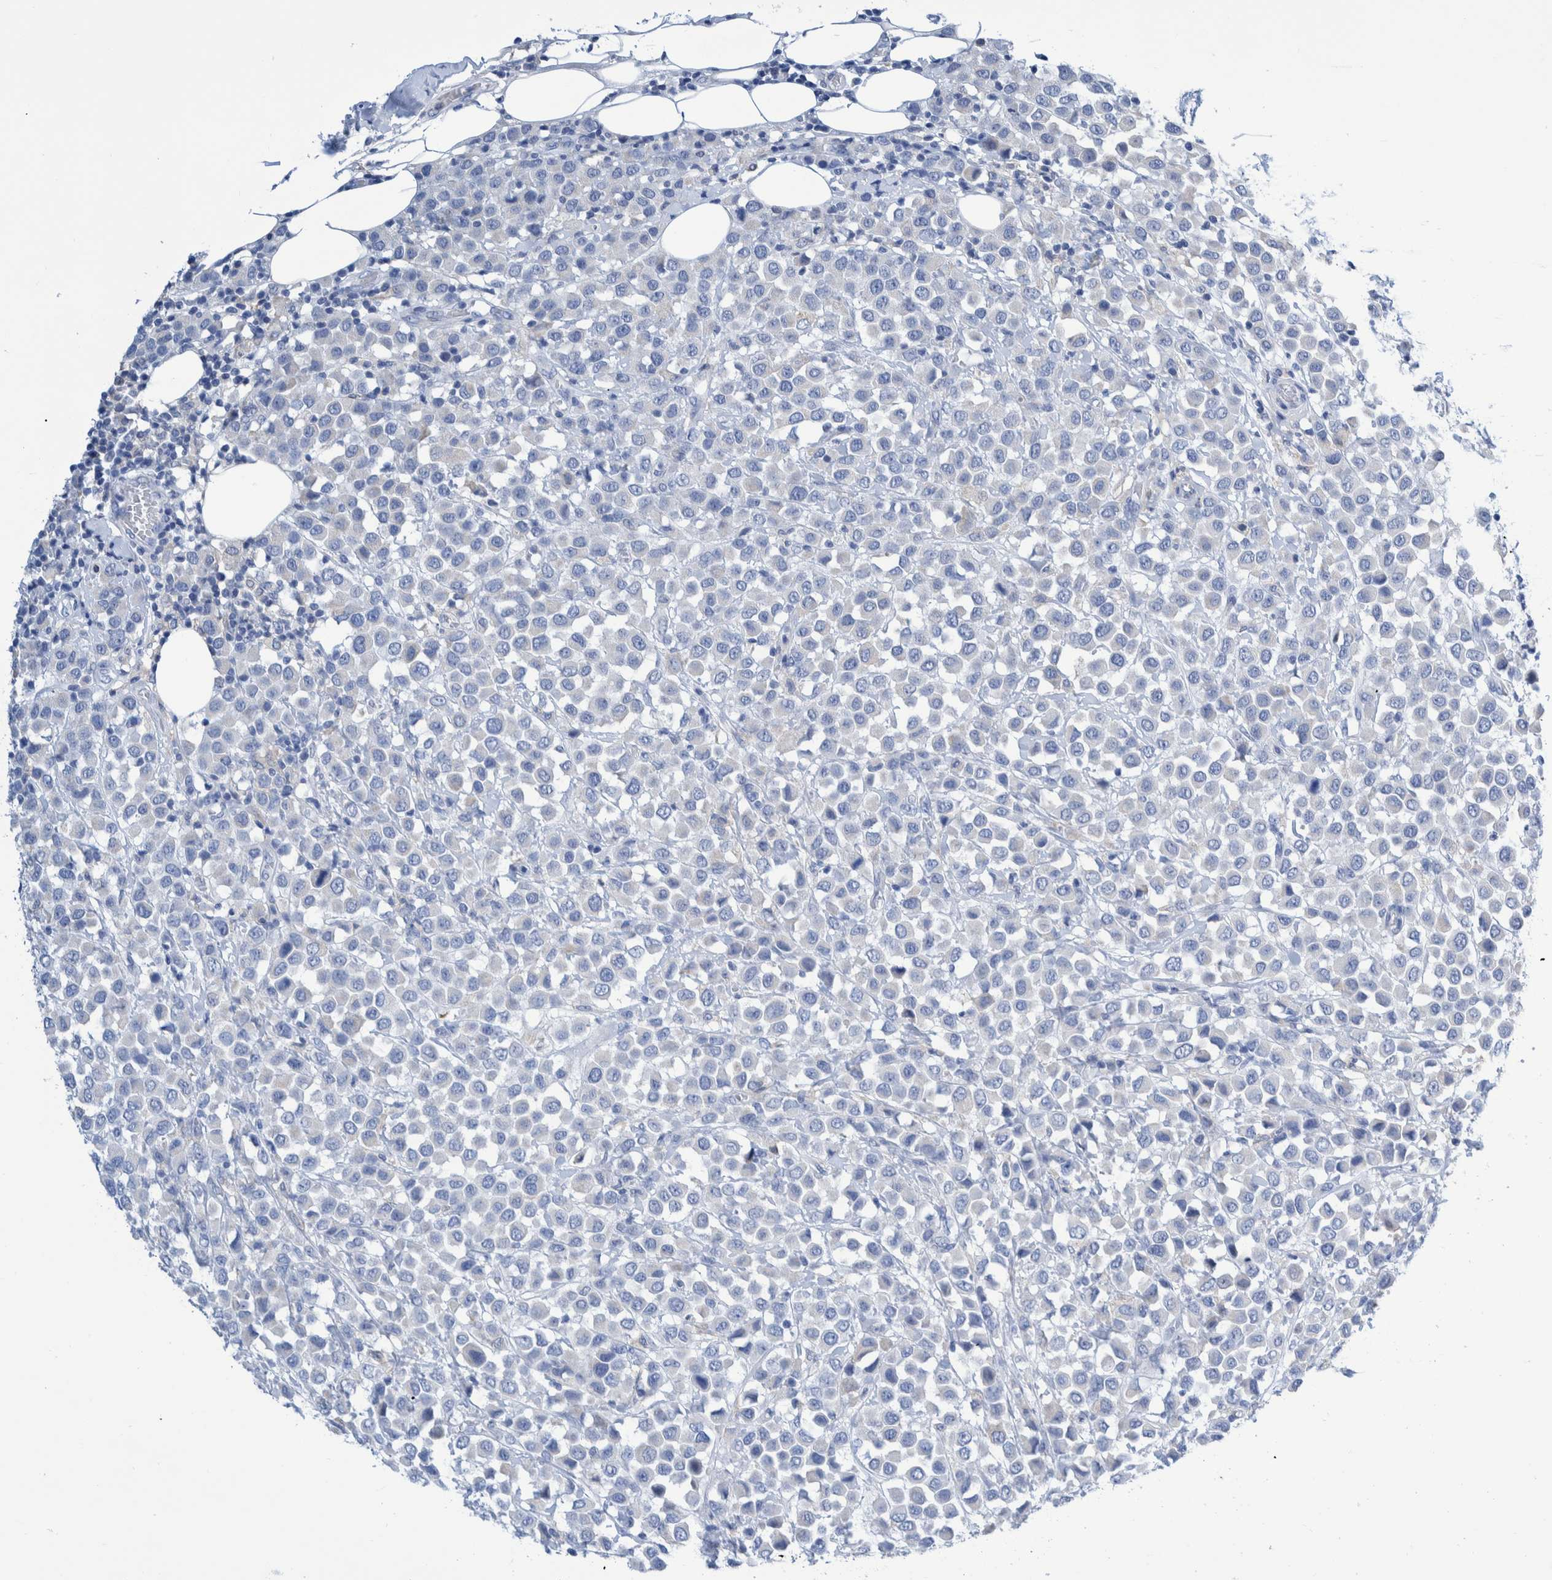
{"staining": {"intensity": "negative", "quantity": "none", "location": "none"}, "tissue": "breast cancer", "cell_type": "Tumor cells", "image_type": "cancer", "snomed": [{"axis": "morphology", "description": "Duct carcinoma"}, {"axis": "topography", "description": "Breast"}], "caption": "Immunohistochemical staining of human breast cancer (intraductal carcinoma) shows no significant positivity in tumor cells. Brightfield microscopy of IHC stained with DAB (brown) and hematoxylin (blue), captured at high magnification.", "gene": "KRT14", "patient": {"sex": "female", "age": 61}}